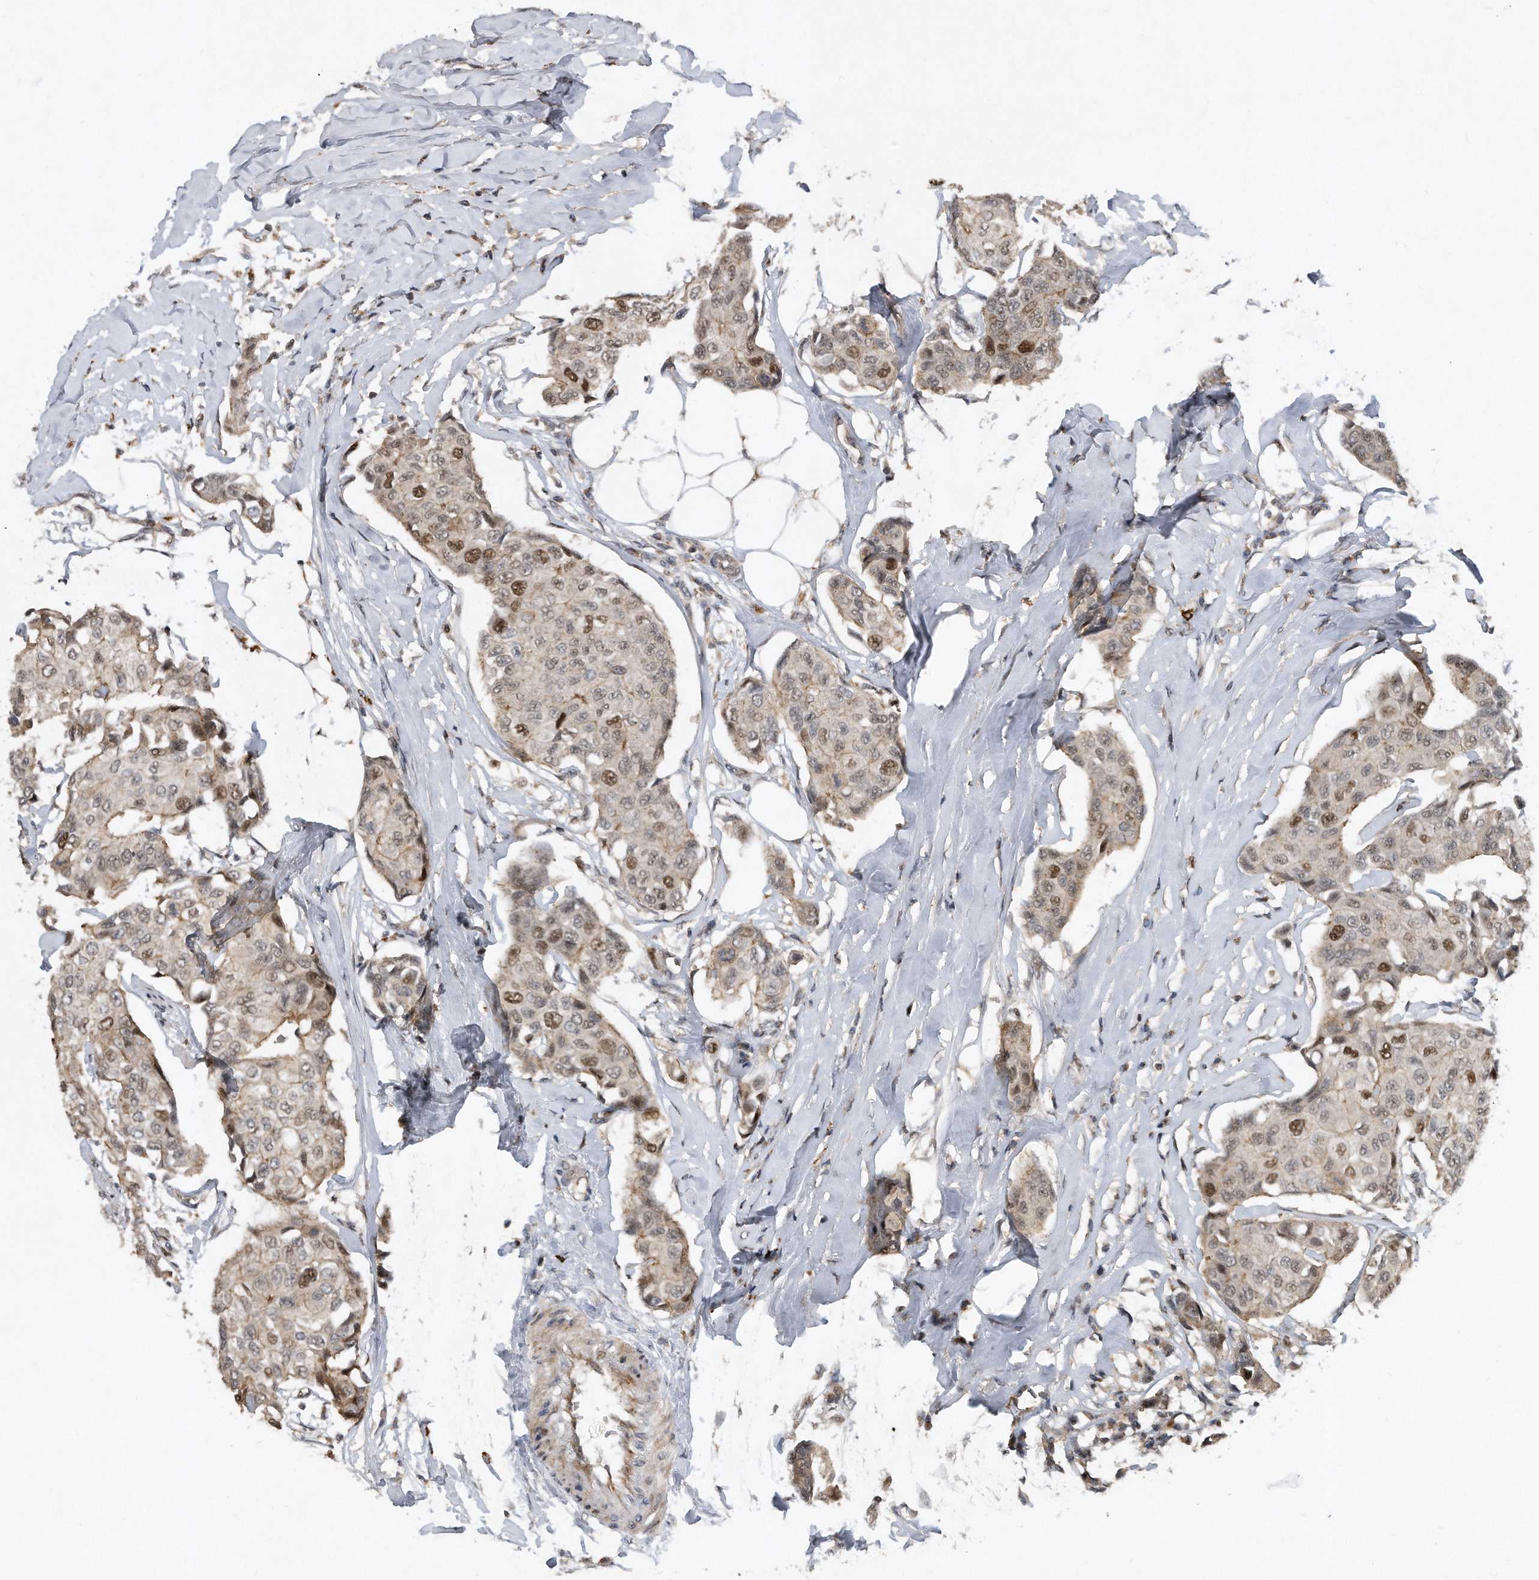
{"staining": {"intensity": "moderate", "quantity": "25%-75%", "location": "nuclear"}, "tissue": "breast cancer", "cell_type": "Tumor cells", "image_type": "cancer", "snomed": [{"axis": "morphology", "description": "Duct carcinoma"}, {"axis": "topography", "description": "Breast"}], "caption": "Breast cancer was stained to show a protein in brown. There is medium levels of moderate nuclear expression in approximately 25%-75% of tumor cells.", "gene": "PGBD2", "patient": {"sex": "female", "age": 80}}